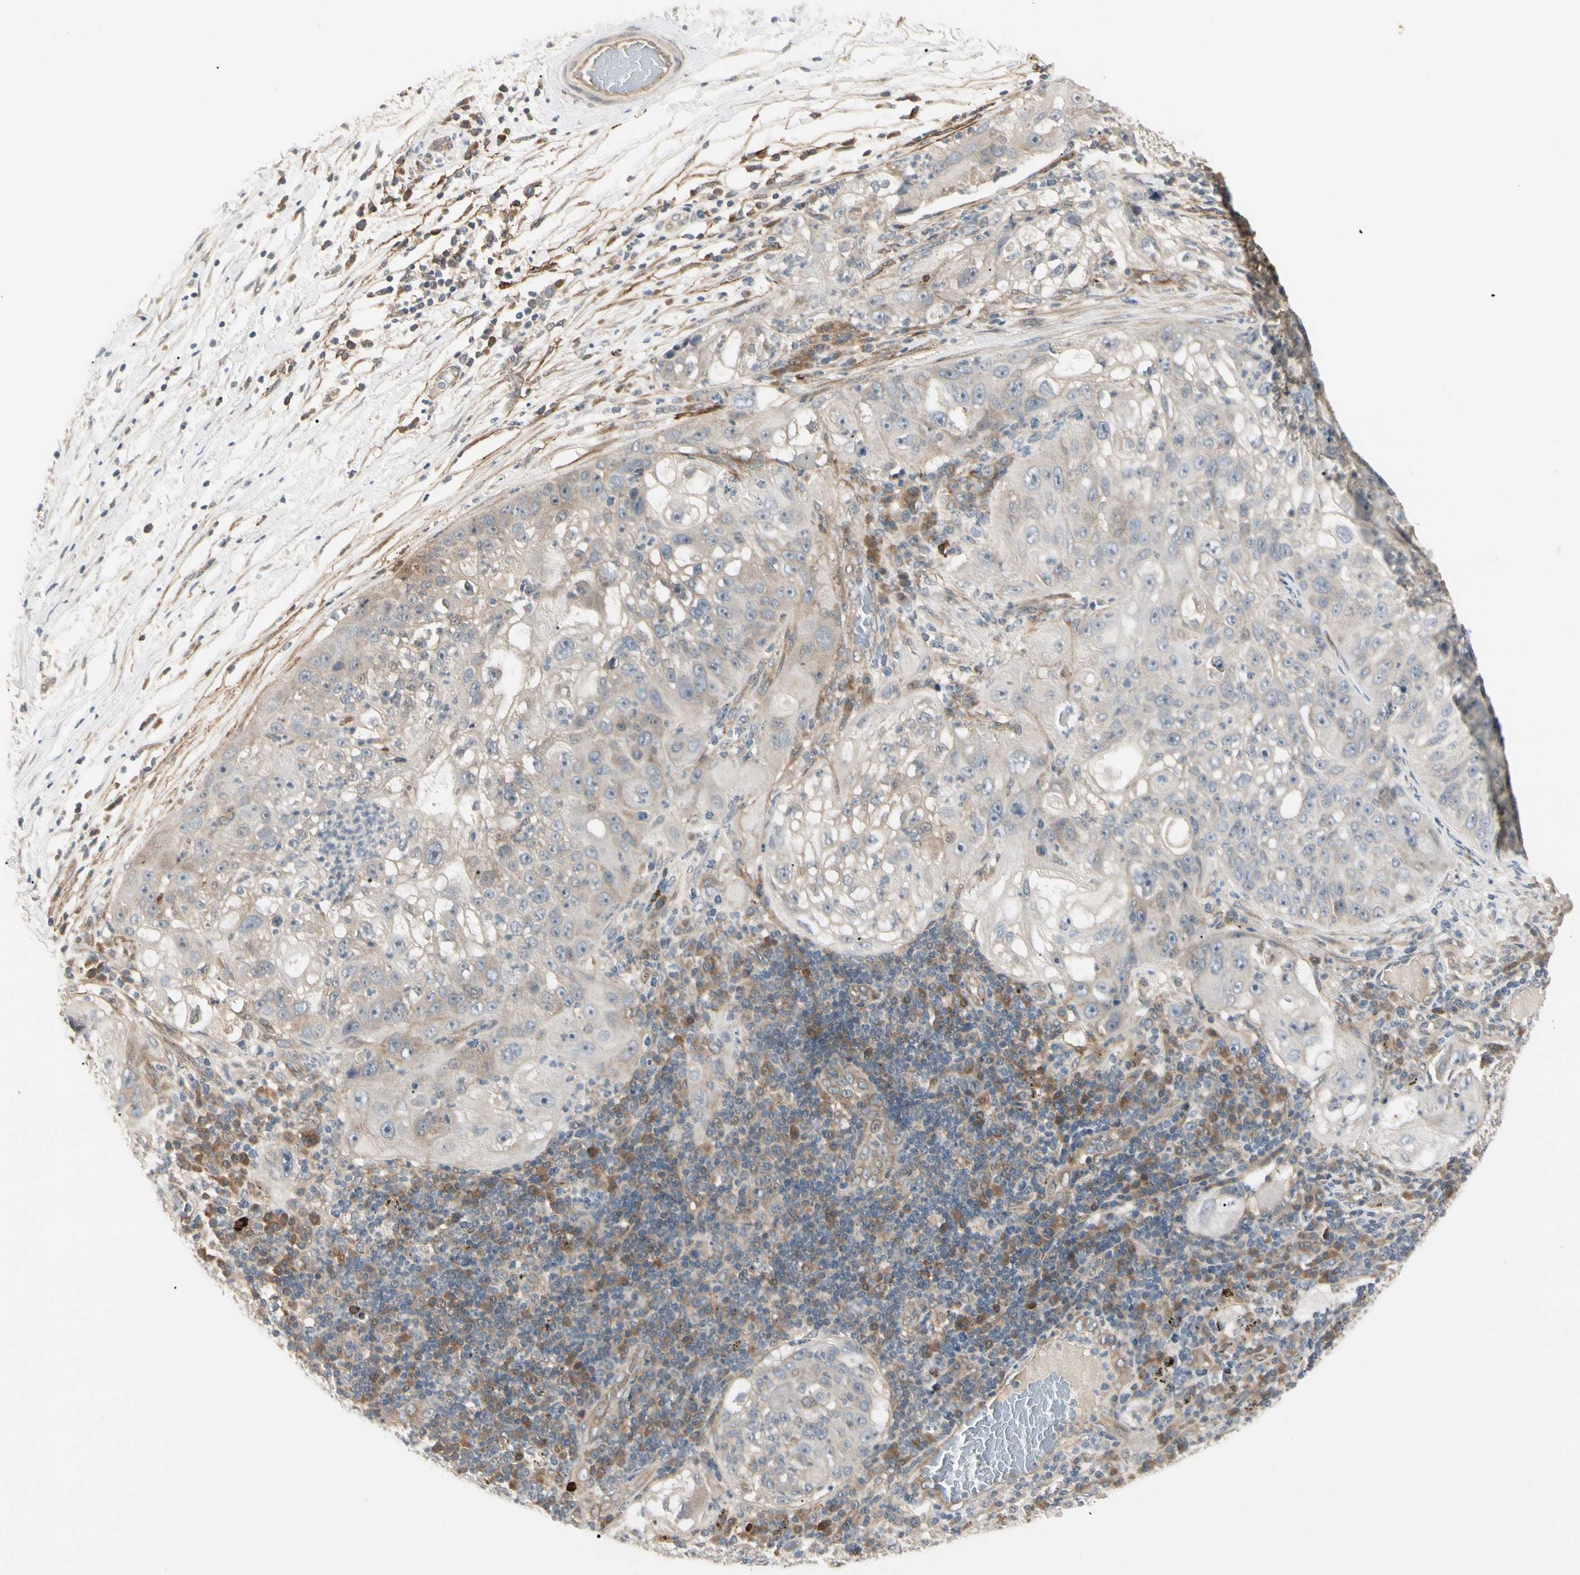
{"staining": {"intensity": "weak", "quantity": ">75%", "location": "cytoplasmic/membranous"}, "tissue": "lung cancer", "cell_type": "Tumor cells", "image_type": "cancer", "snomed": [{"axis": "morphology", "description": "Inflammation, NOS"}, {"axis": "morphology", "description": "Squamous cell carcinoma, NOS"}, {"axis": "topography", "description": "Lymph node"}, {"axis": "topography", "description": "Soft tissue"}, {"axis": "topography", "description": "Lung"}], "caption": "DAB immunohistochemical staining of human squamous cell carcinoma (lung) demonstrates weak cytoplasmic/membranous protein expression in approximately >75% of tumor cells. (Stains: DAB in brown, nuclei in blue, Microscopy: brightfield microscopy at high magnification).", "gene": "F2R", "patient": {"sex": "male", "age": 66}}